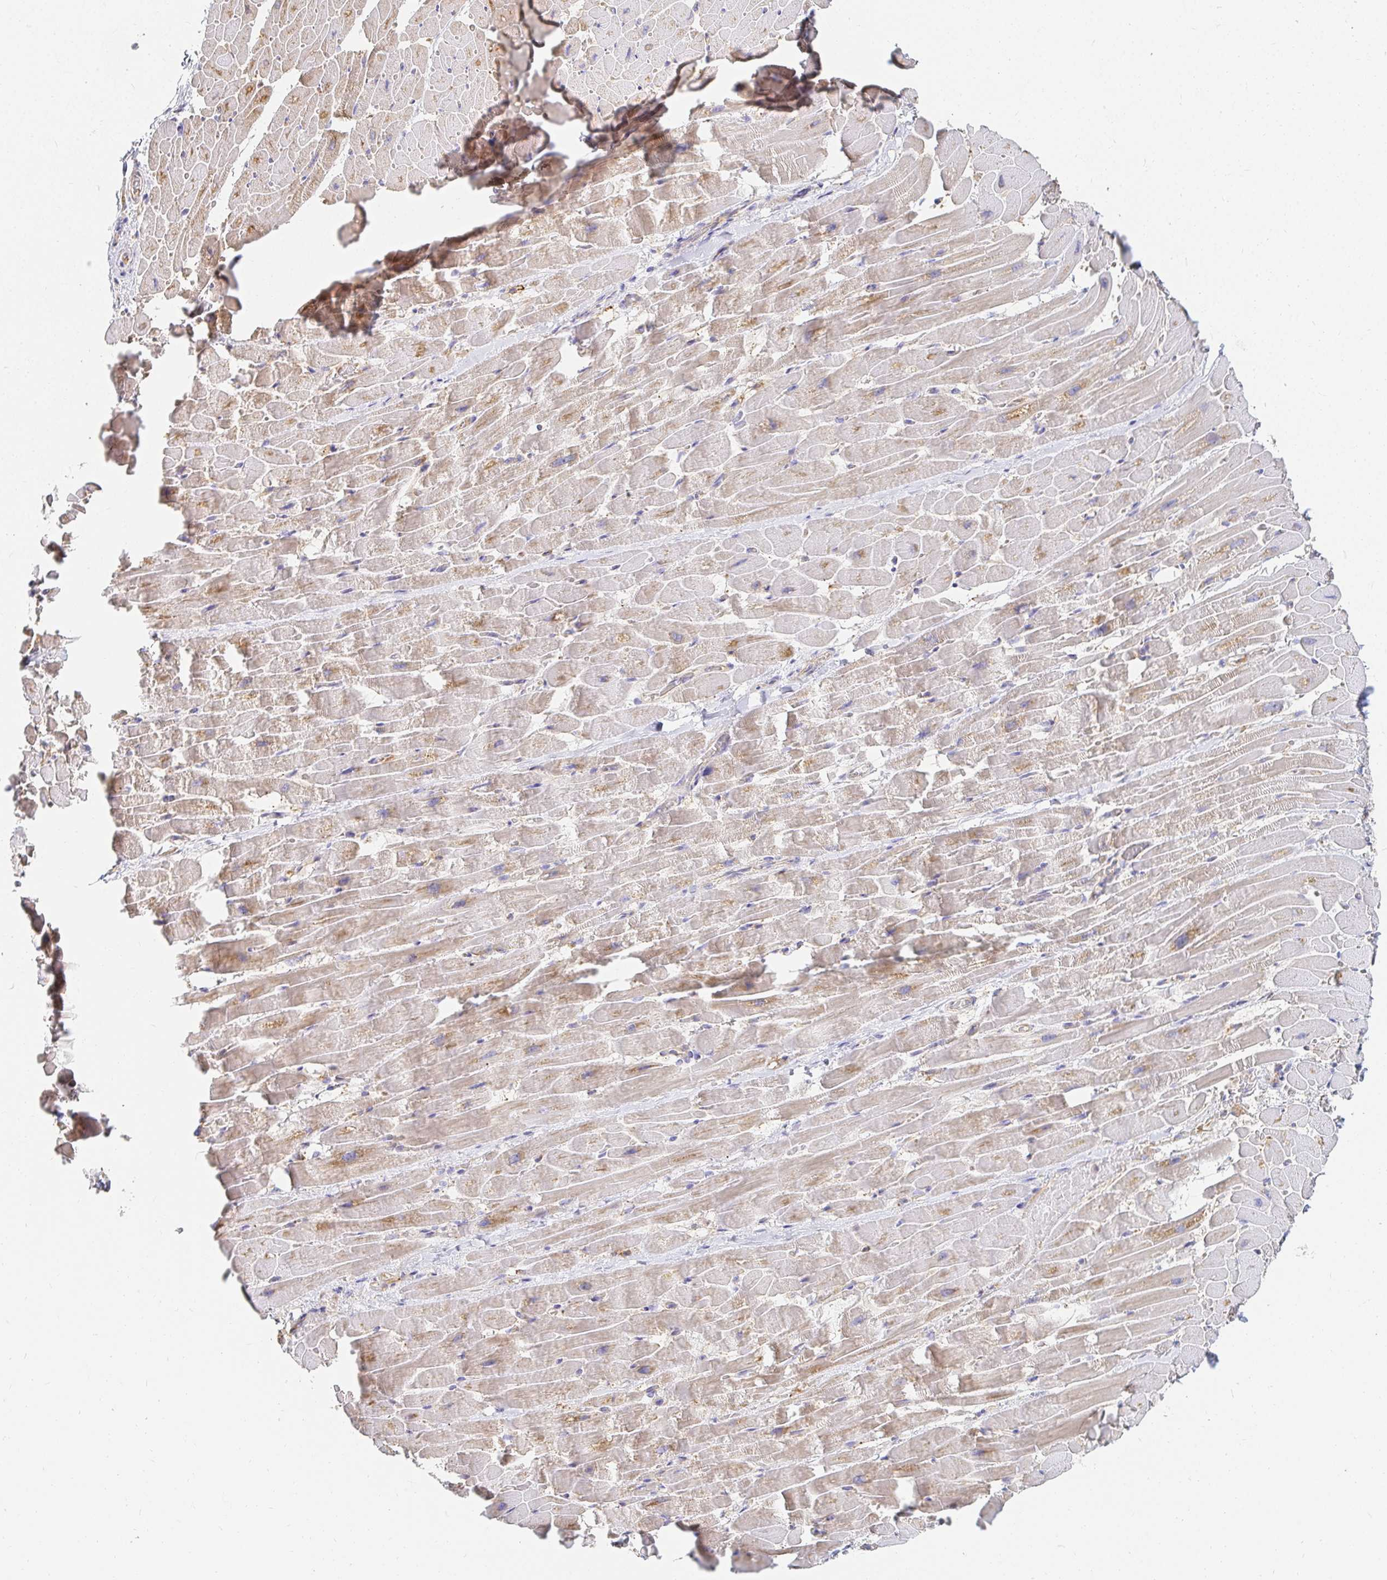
{"staining": {"intensity": "weak", "quantity": "25%-75%", "location": "cytoplasmic/membranous"}, "tissue": "heart muscle", "cell_type": "Cardiomyocytes", "image_type": "normal", "snomed": [{"axis": "morphology", "description": "Normal tissue, NOS"}, {"axis": "topography", "description": "Heart"}], "caption": "DAB (3,3'-diaminobenzidine) immunohistochemical staining of normal heart muscle exhibits weak cytoplasmic/membranous protein staining in approximately 25%-75% of cardiomyocytes. (brown staining indicates protein expression, while blue staining denotes nuclei).", "gene": "TSPAN19", "patient": {"sex": "male", "age": 37}}